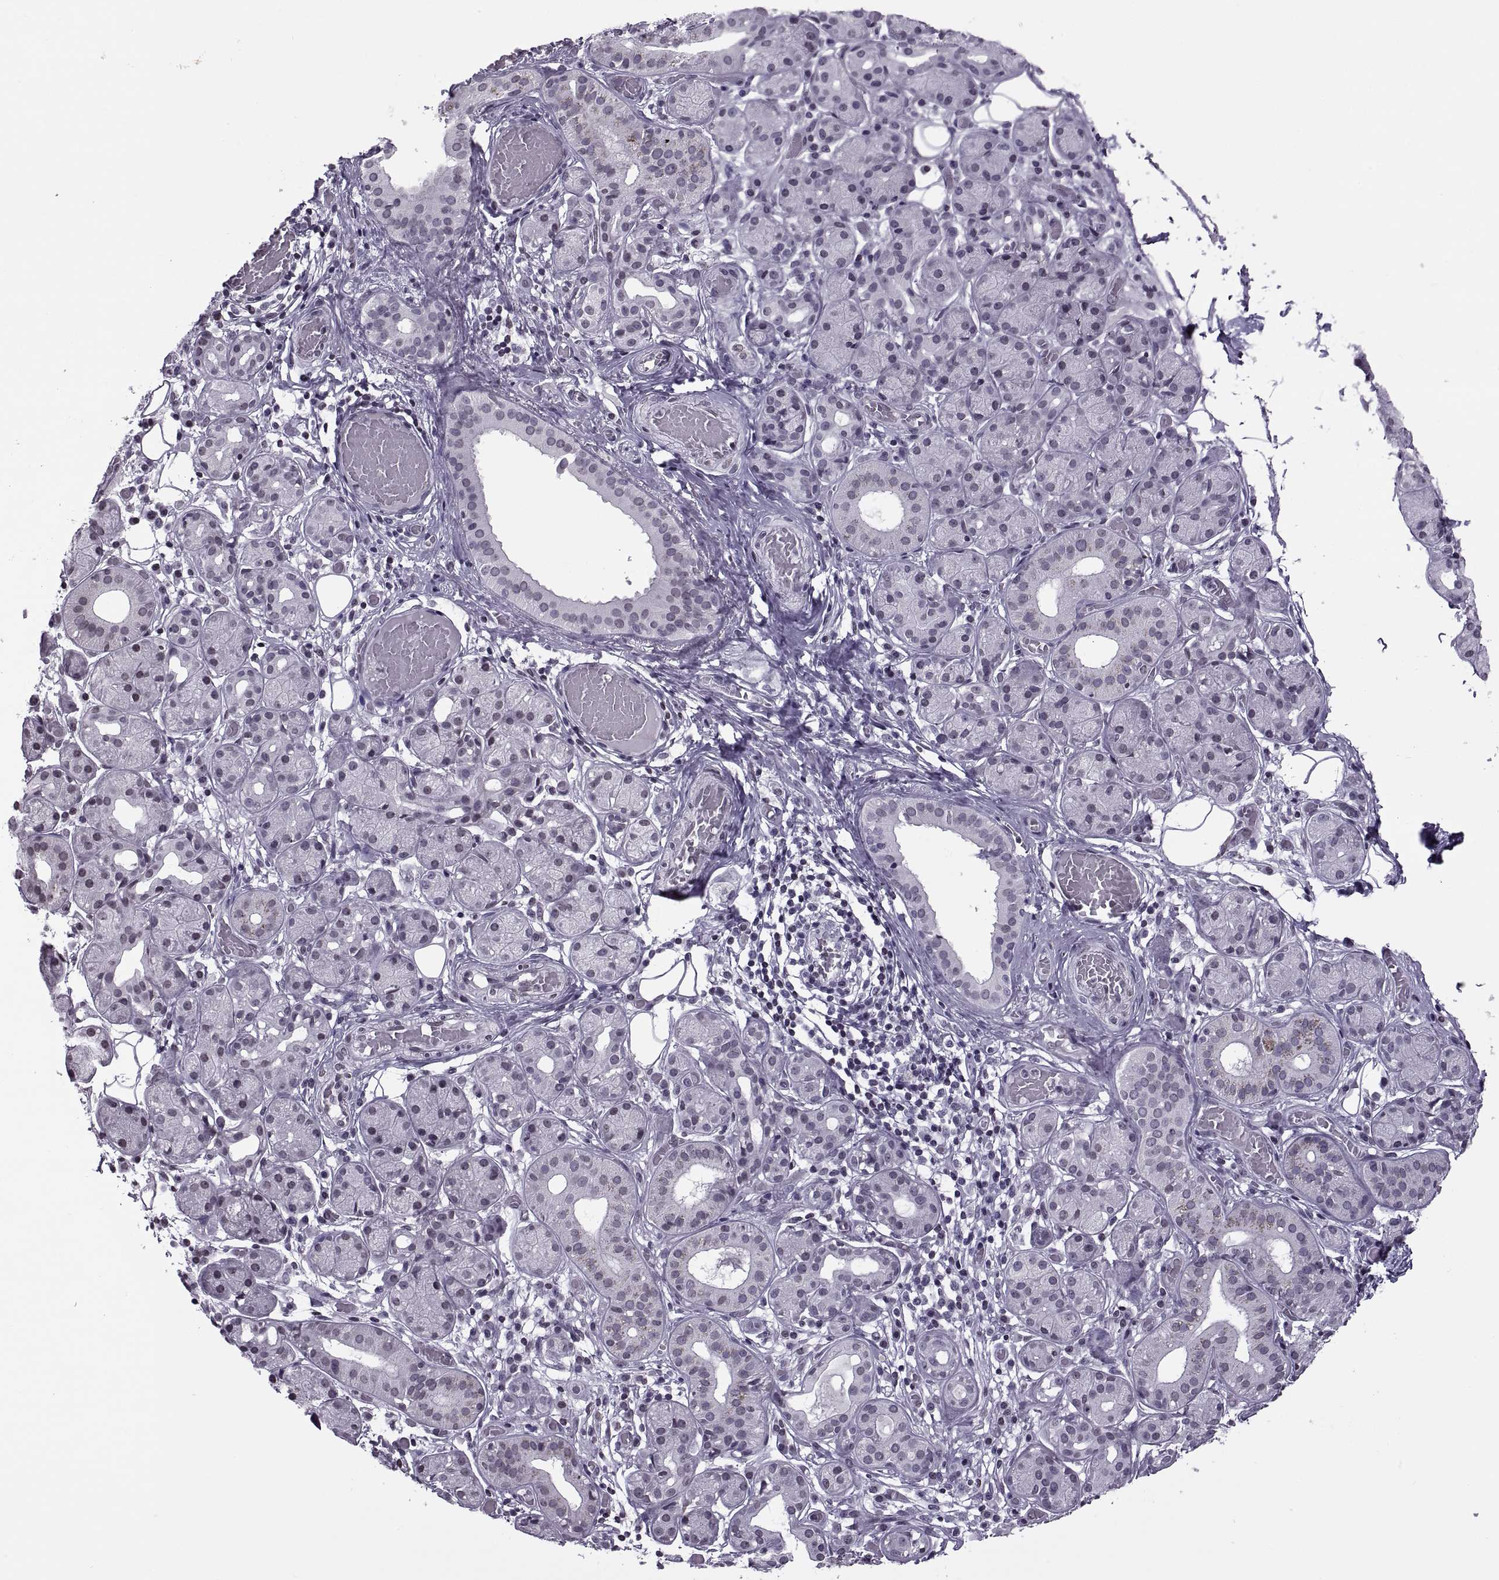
{"staining": {"intensity": "negative", "quantity": "none", "location": "none"}, "tissue": "salivary gland", "cell_type": "Glandular cells", "image_type": "normal", "snomed": [{"axis": "morphology", "description": "Normal tissue, NOS"}, {"axis": "topography", "description": "Salivary gland"}, {"axis": "topography", "description": "Peripheral nerve tissue"}], "caption": "This is a photomicrograph of immunohistochemistry staining of unremarkable salivary gland, which shows no expression in glandular cells.", "gene": "H1", "patient": {"sex": "male", "age": 71}}